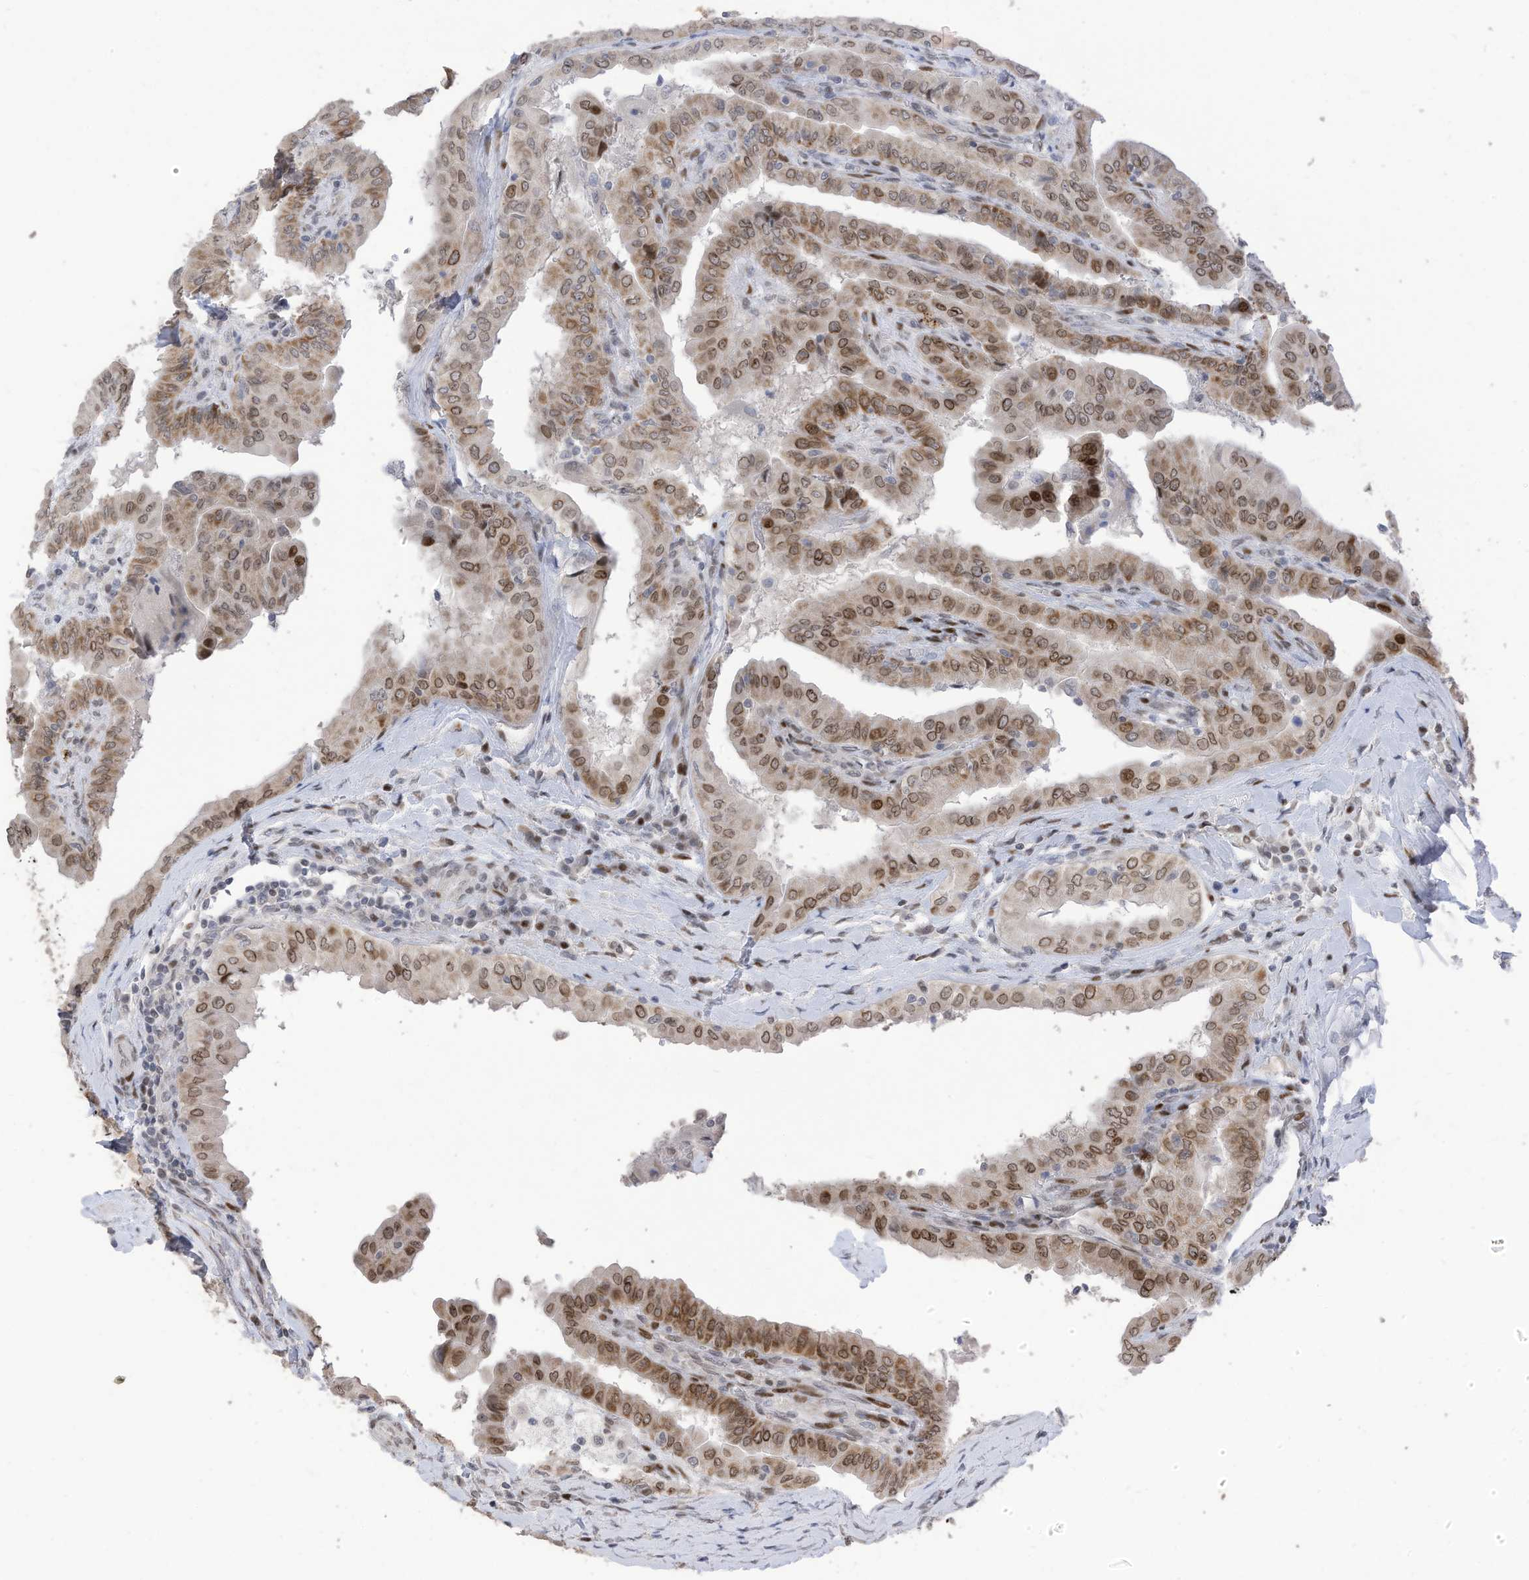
{"staining": {"intensity": "moderate", "quantity": ">75%", "location": "nuclear"}, "tissue": "thyroid cancer", "cell_type": "Tumor cells", "image_type": "cancer", "snomed": [{"axis": "morphology", "description": "Papillary adenocarcinoma, NOS"}, {"axis": "topography", "description": "Thyroid gland"}], "caption": "Tumor cells exhibit moderate nuclear expression in about >75% of cells in thyroid cancer (papillary adenocarcinoma). (Brightfield microscopy of DAB IHC at high magnification).", "gene": "RABL3", "patient": {"sex": "male", "age": 33}}